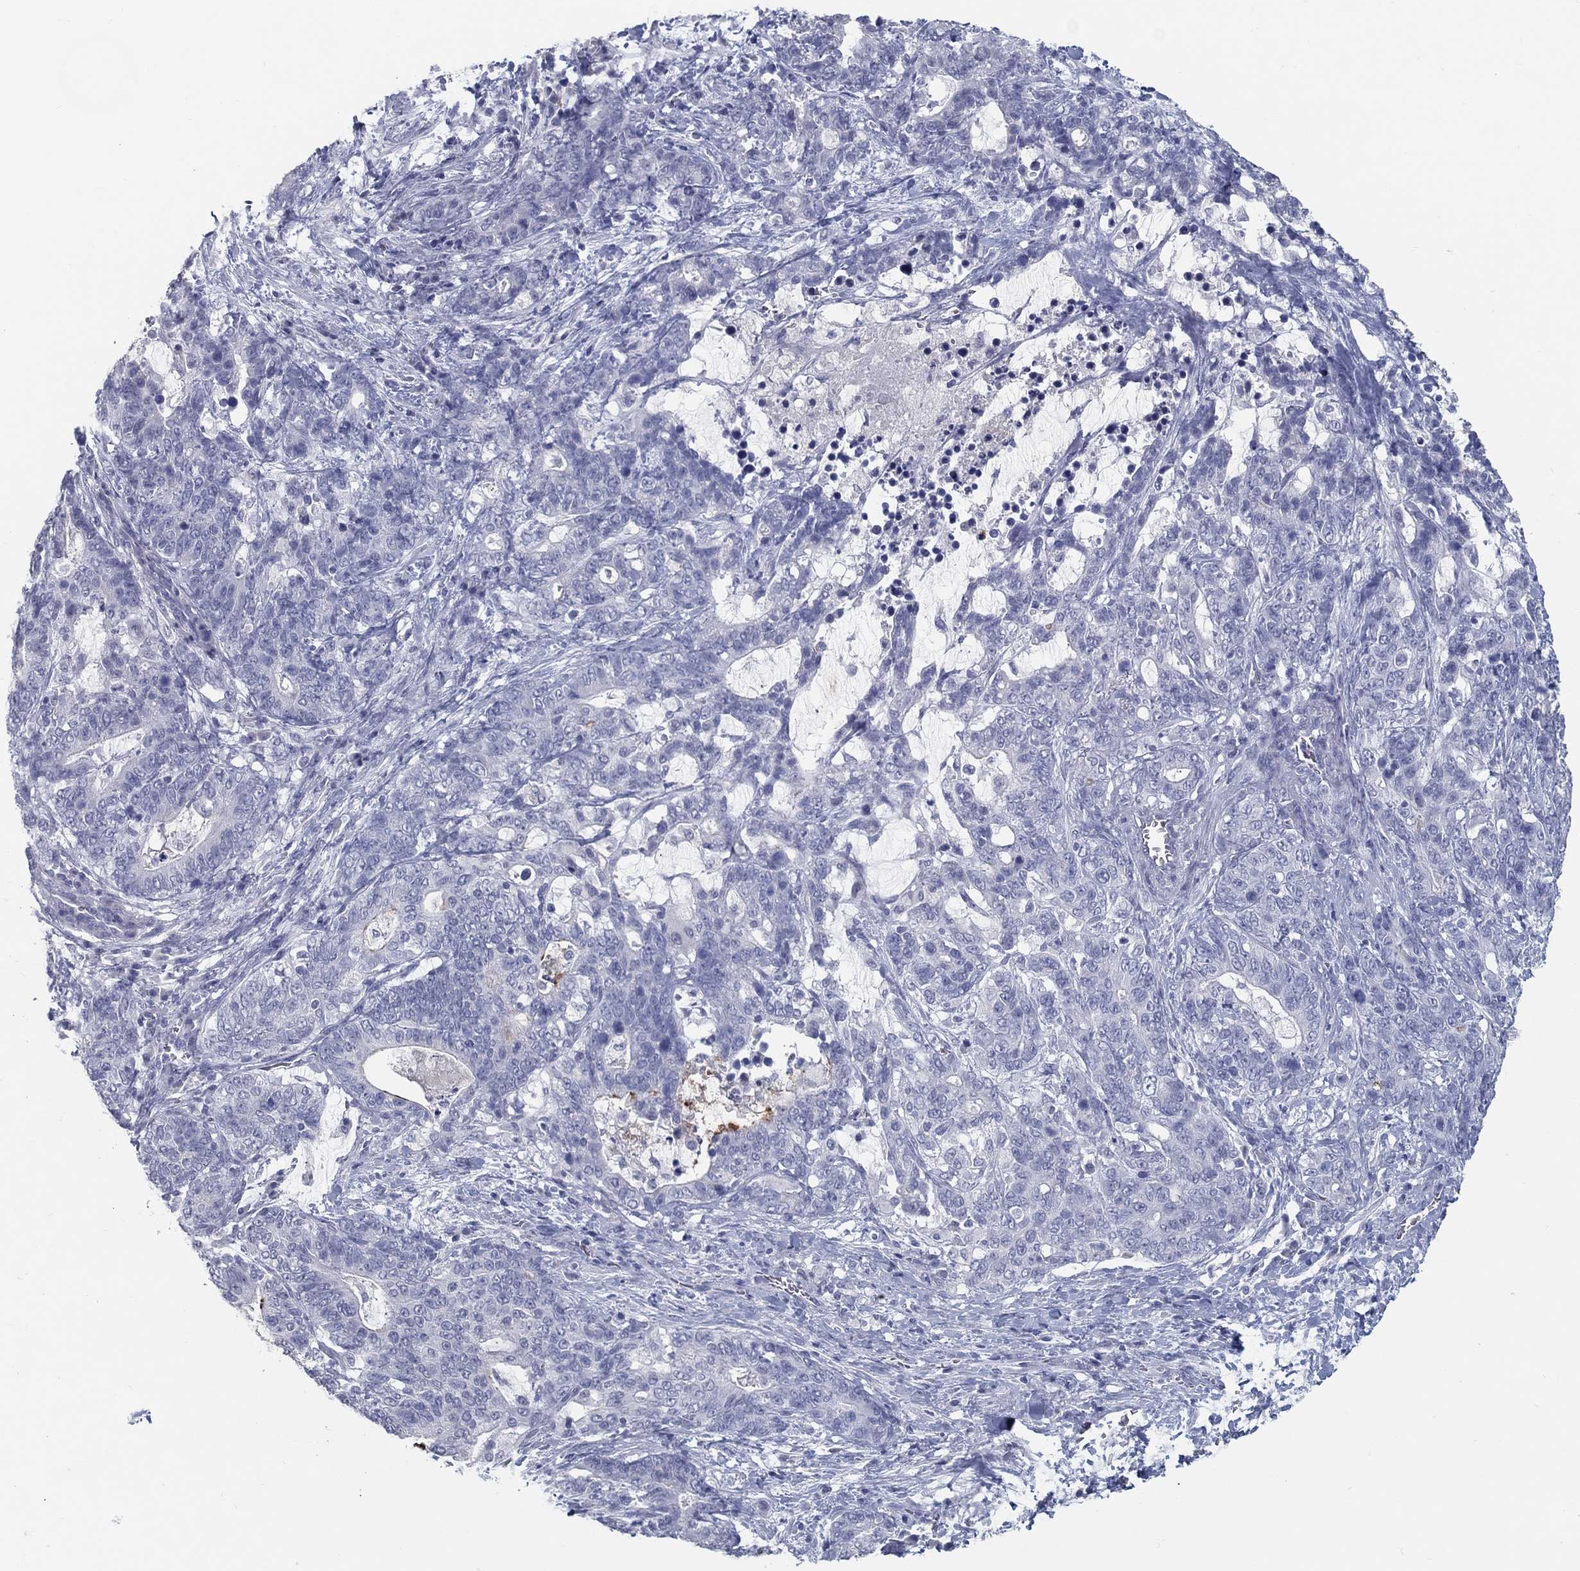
{"staining": {"intensity": "negative", "quantity": "none", "location": "none"}, "tissue": "stomach cancer", "cell_type": "Tumor cells", "image_type": "cancer", "snomed": [{"axis": "morphology", "description": "Normal tissue, NOS"}, {"axis": "morphology", "description": "Adenocarcinoma, NOS"}, {"axis": "topography", "description": "Stomach"}], "caption": "This histopathology image is of stomach cancer stained with immunohistochemistry to label a protein in brown with the nuclei are counter-stained blue. There is no staining in tumor cells.", "gene": "ACE2", "patient": {"sex": "female", "age": 64}}